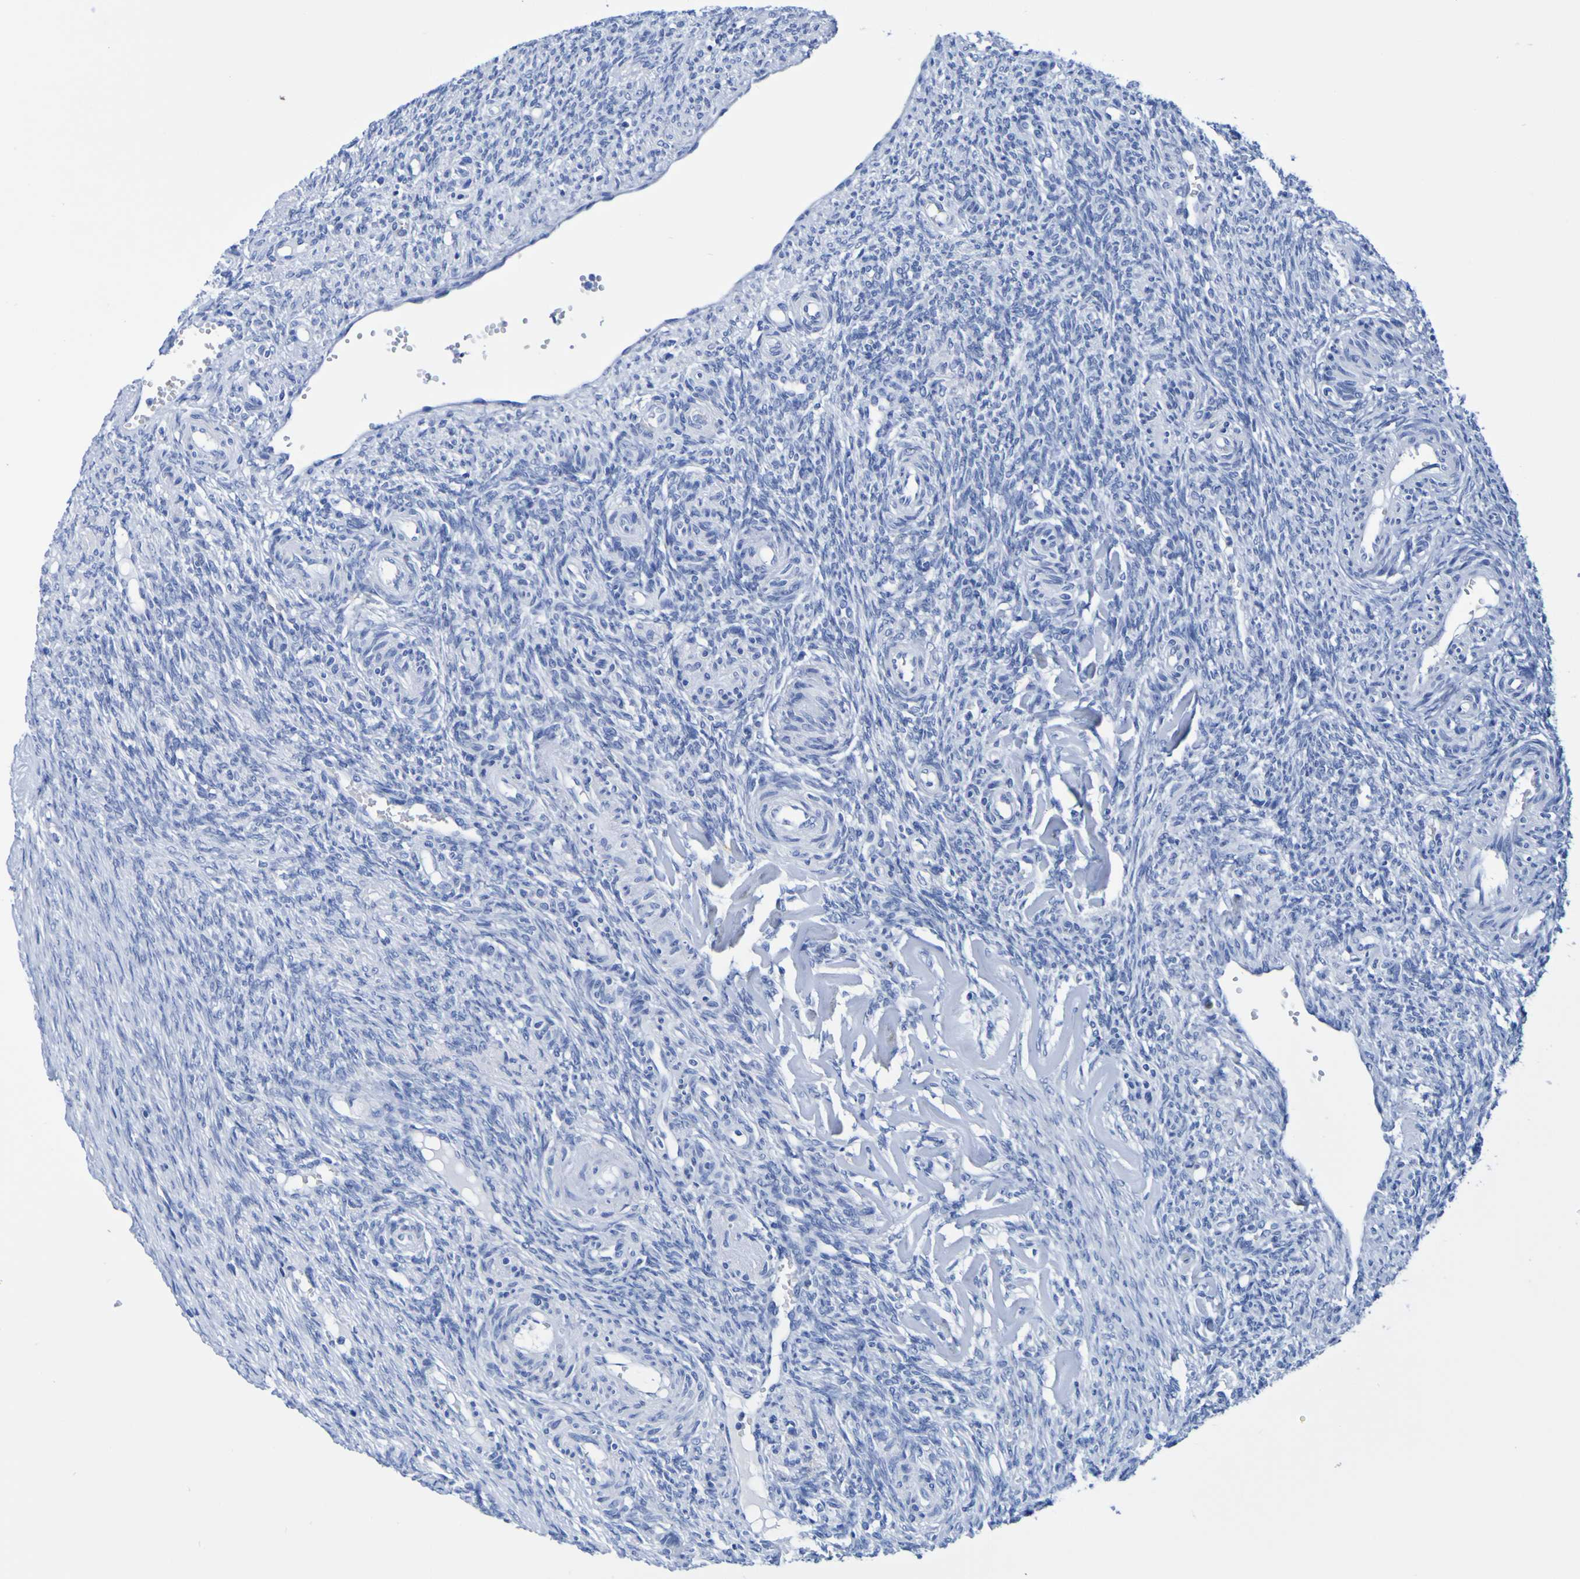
{"staining": {"intensity": "negative", "quantity": "none", "location": "none"}, "tissue": "ovary", "cell_type": "Ovarian stroma cells", "image_type": "normal", "snomed": [{"axis": "morphology", "description": "Normal tissue, NOS"}, {"axis": "topography", "description": "Ovary"}], "caption": "Immunohistochemical staining of unremarkable ovary exhibits no significant positivity in ovarian stroma cells.", "gene": "DPEP1", "patient": {"sex": "female", "age": 41}}